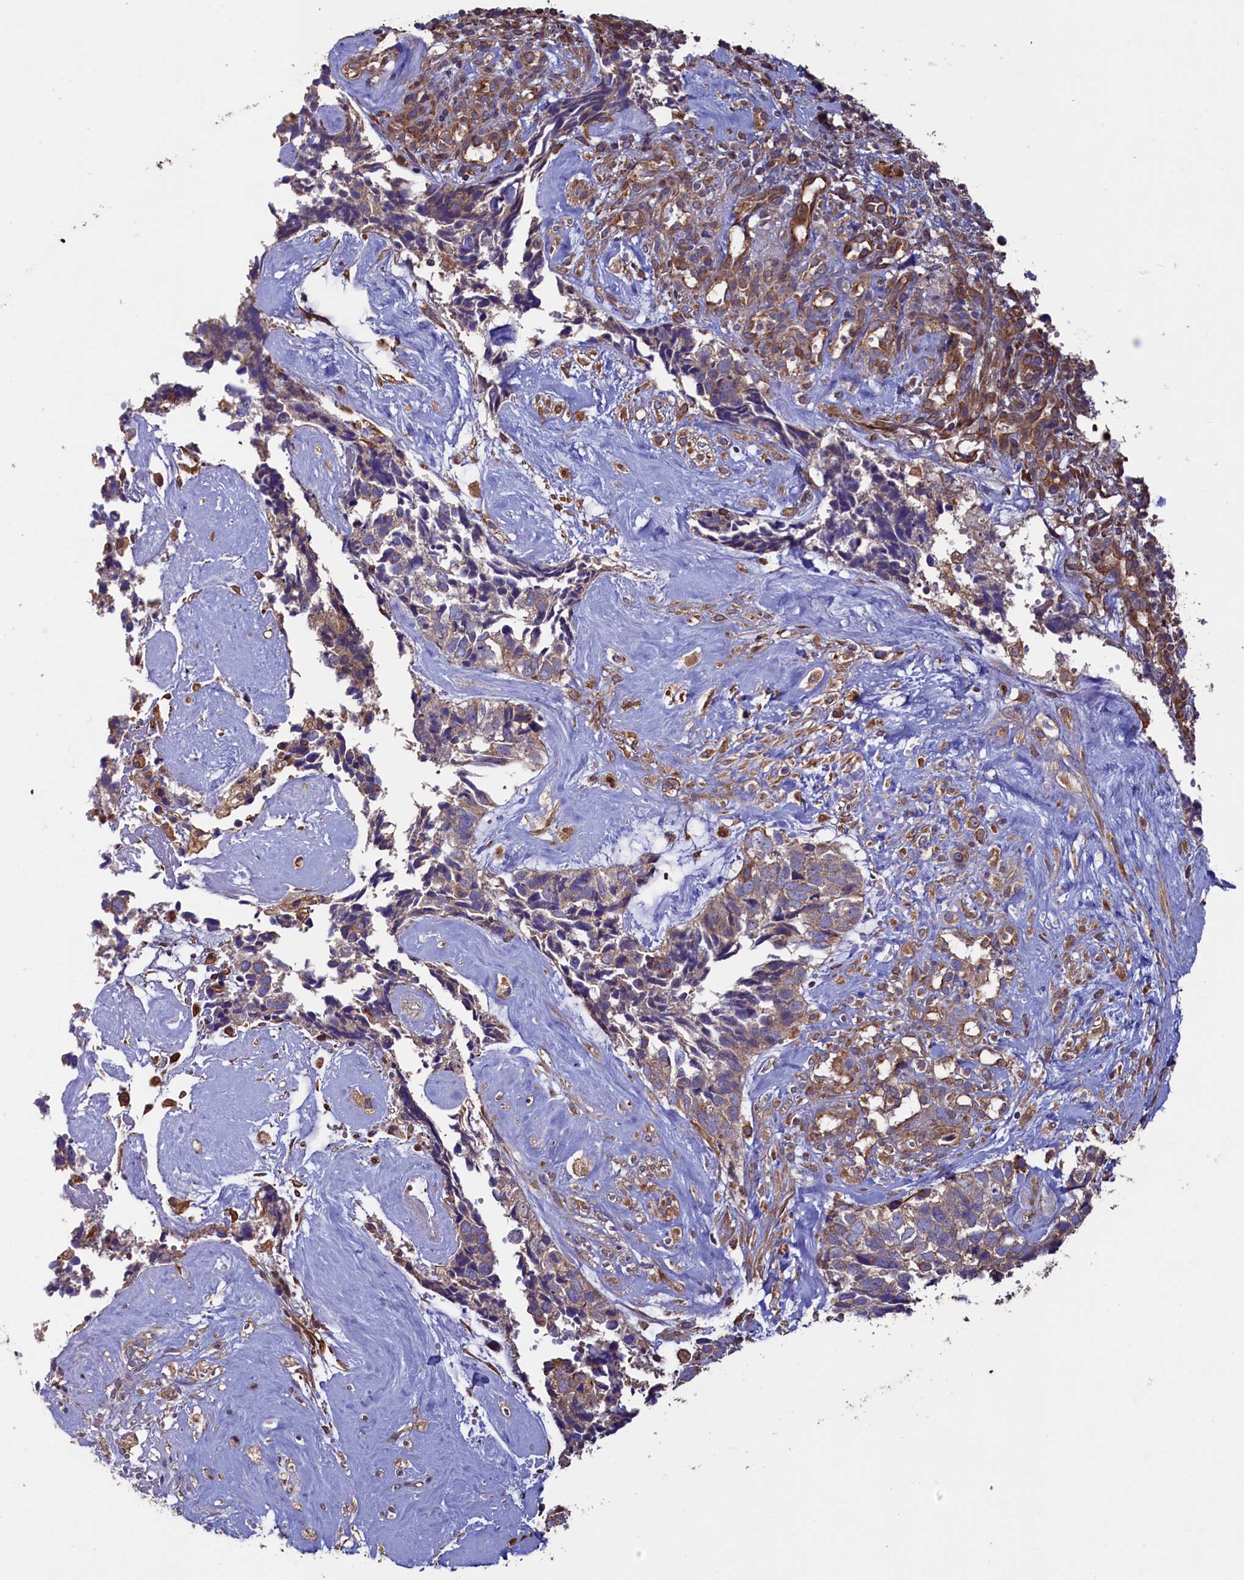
{"staining": {"intensity": "weak", "quantity": "<25%", "location": "cytoplasmic/membranous"}, "tissue": "cervical cancer", "cell_type": "Tumor cells", "image_type": "cancer", "snomed": [{"axis": "morphology", "description": "Squamous cell carcinoma, NOS"}, {"axis": "topography", "description": "Cervix"}], "caption": "Photomicrograph shows no protein staining in tumor cells of cervical cancer (squamous cell carcinoma) tissue.", "gene": "ATXN2L", "patient": {"sex": "female", "age": 63}}